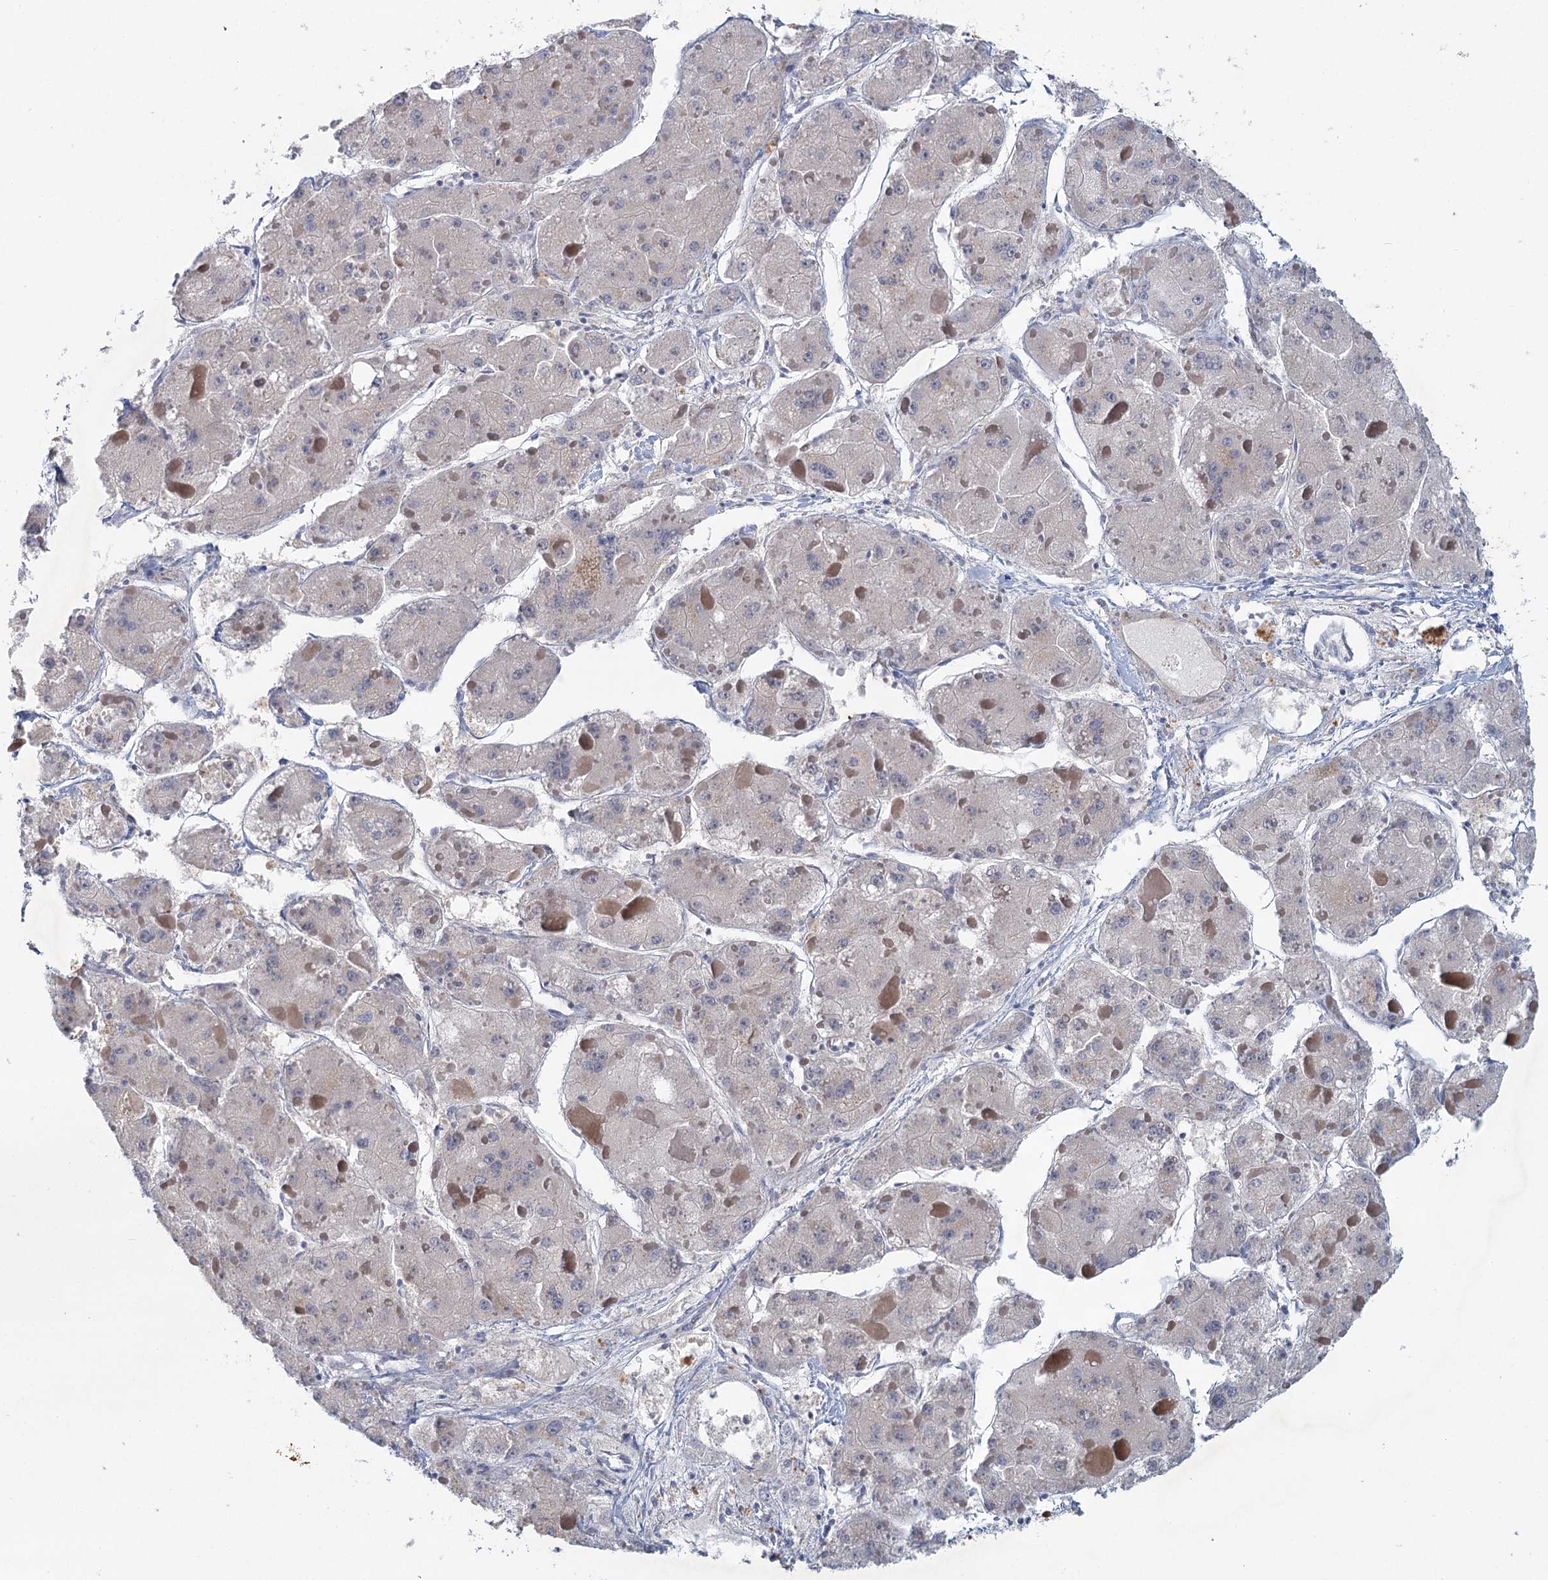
{"staining": {"intensity": "weak", "quantity": "<25%", "location": "nuclear"}, "tissue": "liver cancer", "cell_type": "Tumor cells", "image_type": "cancer", "snomed": [{"axis": "morphology", "description": "Carcinoma, Hepatocellular, NOS"}, {"axis": "topography", "description": "Liver"}], "caption": "Liver hepatocellular carcinoma was stained to show a protein in brown. There is no significant positivity in tumor cells.", "gene": "MYO7B", "patient": {"sex": "female", "age": 73}}